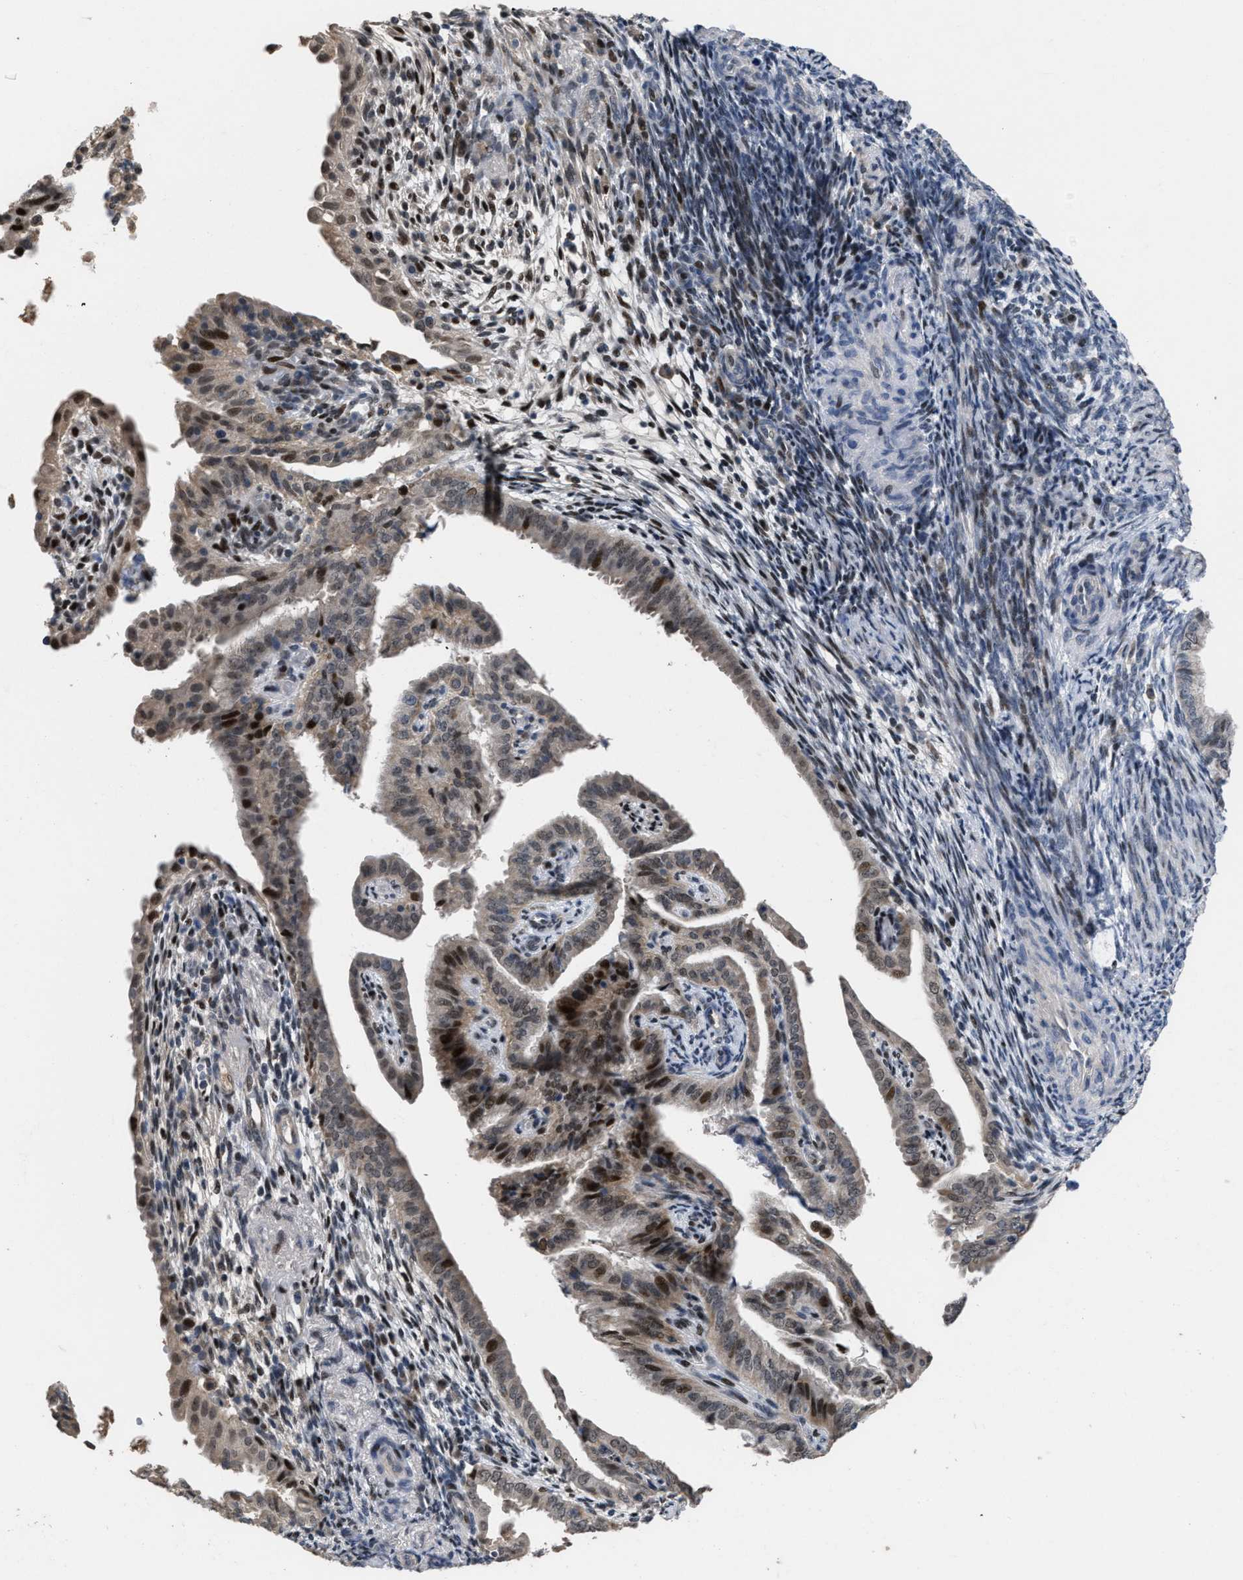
{"staining": {"intensity": "strong", "quantity": "25%-75%", "location": "nuclear"}, "tissue": "endometrial cancer", "cell_type": "Tumor cells", "image_type": "cancer", "snomed": [{"axis": "morphology", "description": "Adenocarcinoma, NOS"}, {"axis": "topography", "description": "Endometrium"}], "caption": "Endometrial cancer was stained to show a protein in brown. There is high levels of strong nuclear positivity in approximately 25%-75% of tumor cells. Using DAB (3,3'-diaminobenzidine) (brown) and hematoxylin (blue) stains, captured at high magnification using brightfield microscopy.", "gene": "SETDB1", "patient": {"sex": "female", "age": 58}}